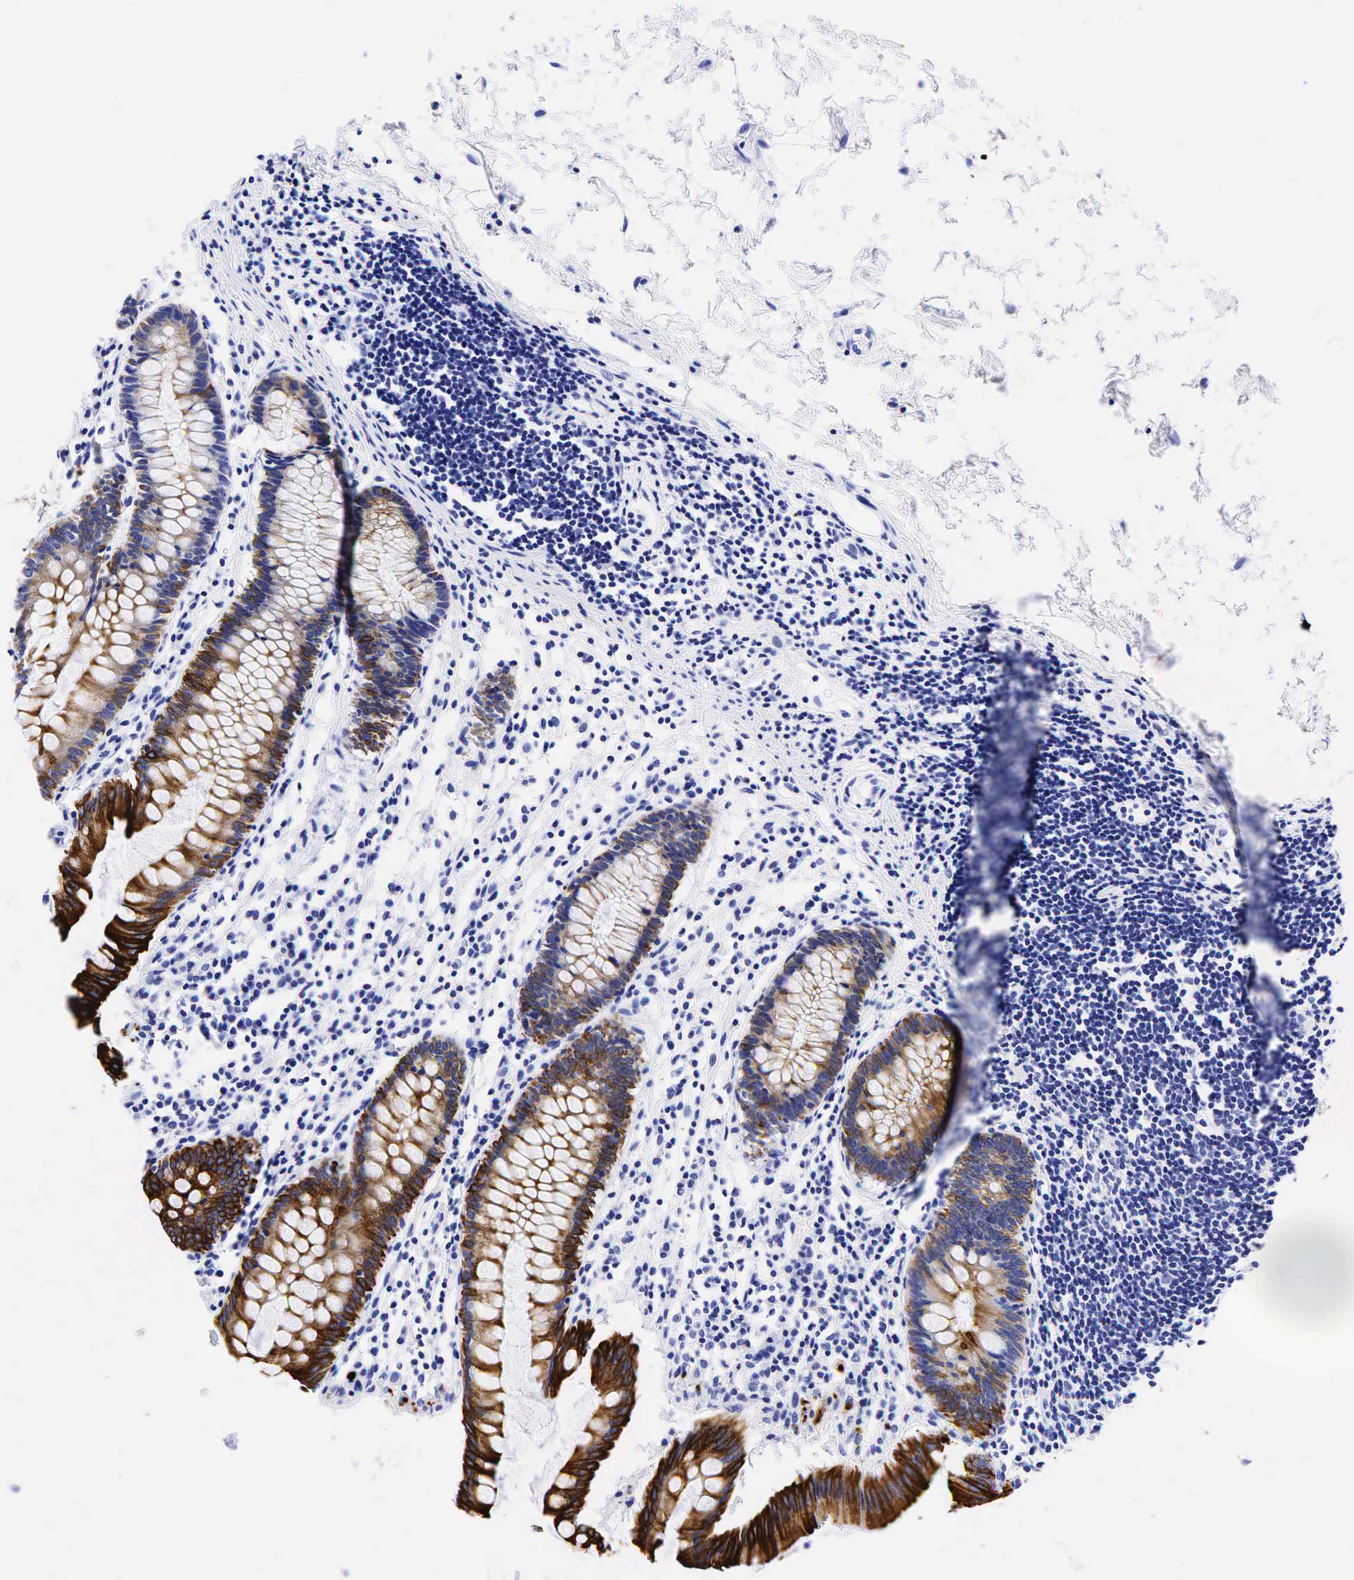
{"staining": {"intensity": "negative", "quantity": "none", "location": "none"}, "tissue": "colon", "cell_type": "Endothelial cells", "image_type": "normal", "snomed": [{"axis": "morphology", "description": "Normal tissue, NOS"}, {"axis": "topography", "description": "Colon"}], "caption": "This is a histopathology image of immunohistochemistry (IHC) staining of normal colon, which shows no expression in endothelial cells. The staining is performed using DAB (3,3'-diaminobenzidine) brown chromogen with nuclei counter-stained in using hematoxylin.", "gene": "KRT19", "patient": {"sex": "female", "age": 55}}